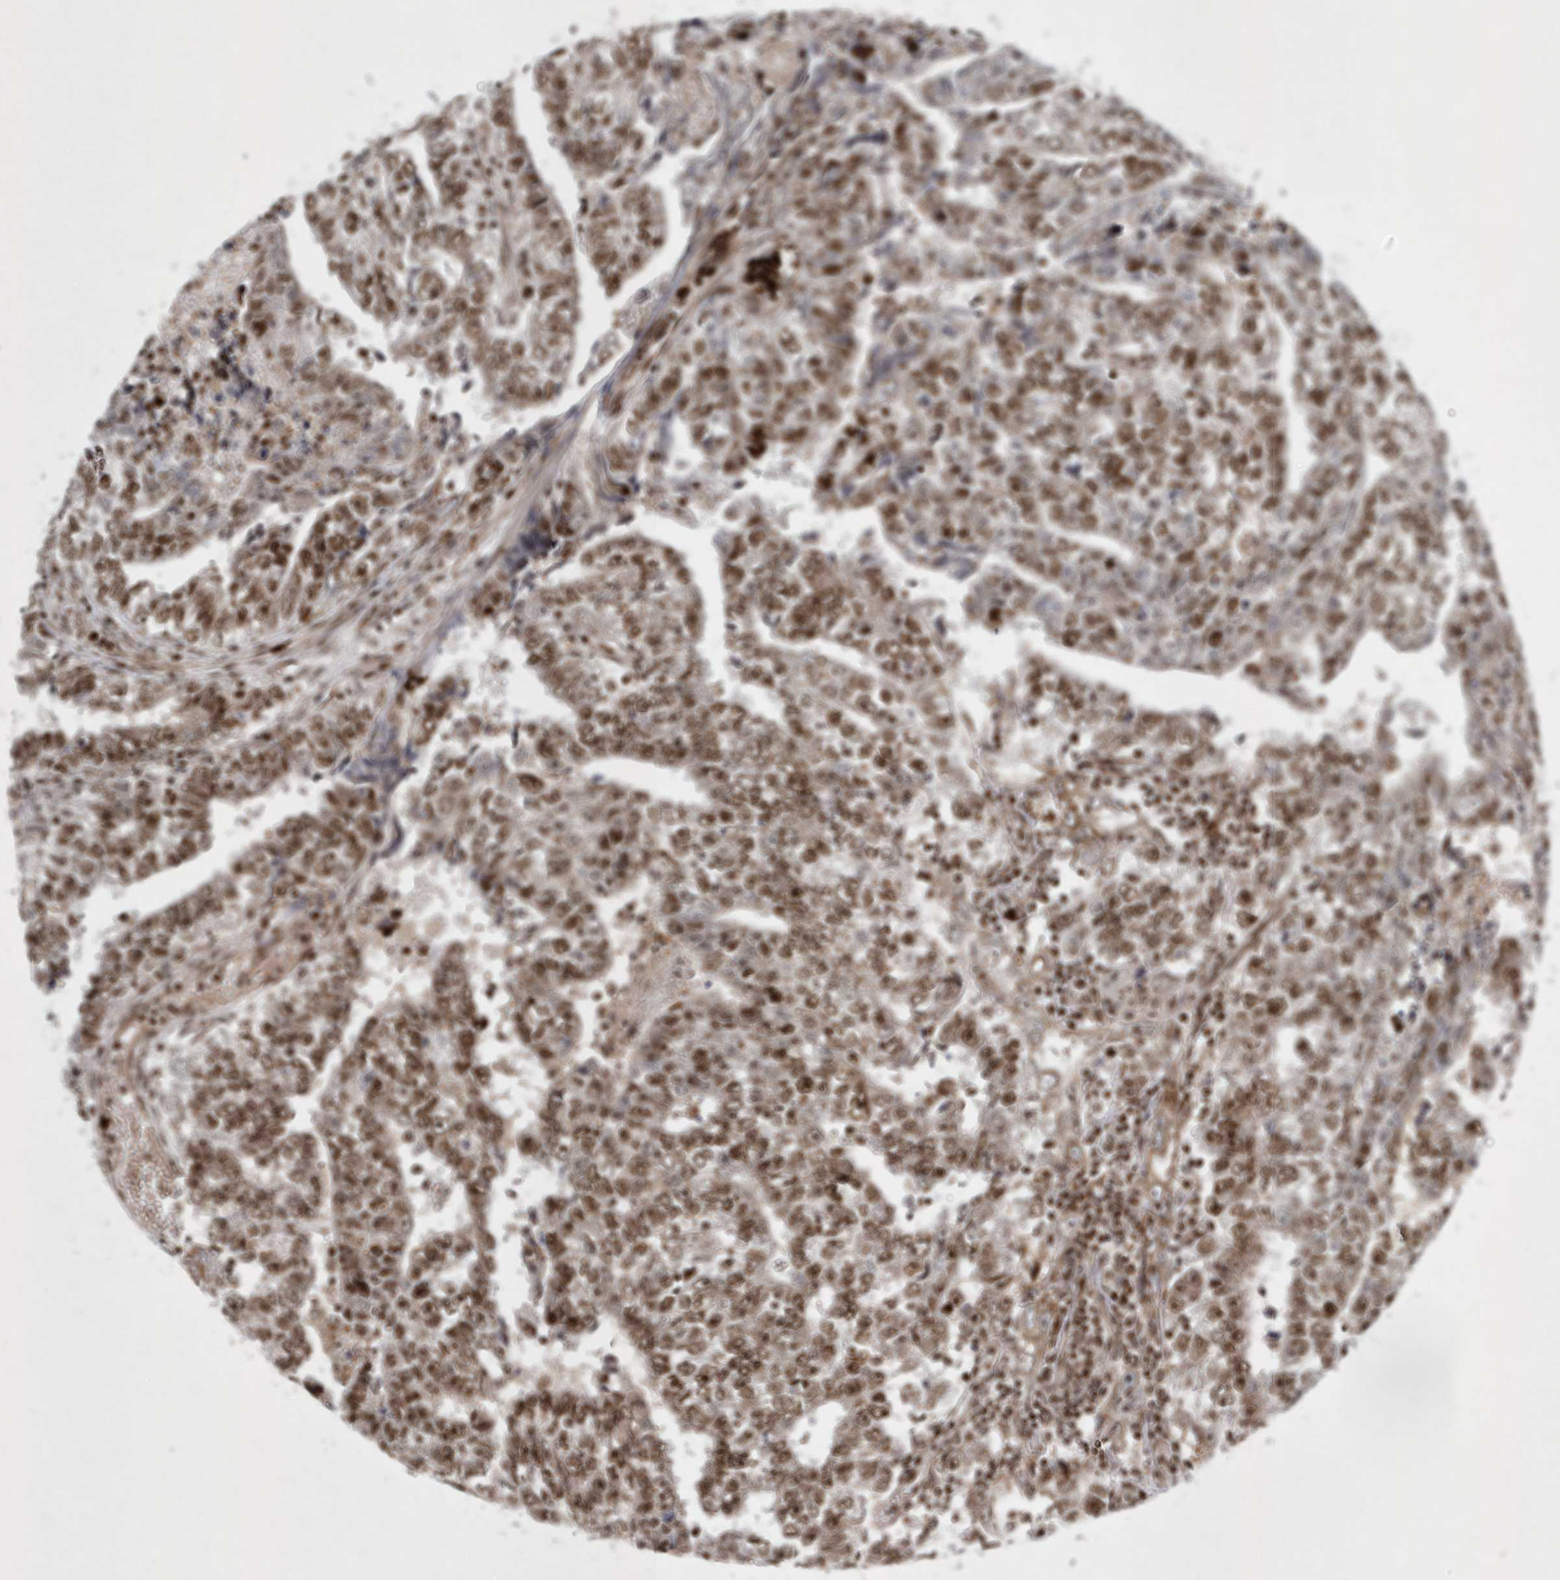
{"staining": {"intensity": "moderate", "quantity": ">75%", "location": "cytoplasmic/membranous,nuclear"}, "tissue": "testis cancer", "cell_type": "Tumor cells", "image_type": "cancer", "snomed": [{"axis": "morphology", "description": "Carcinoma, Embryonal, NOS"}, {"axis": "topography", "description": "Testis"}], "caption": "Testis embryonal carcinoma stained with a brown dye exhibits moderate cytoplasmic/membranous and nuclear positive expression in about >75% of tumor cells.", "gene": "SOWAHB", "patient": {"sex": "male", "age": 25}}